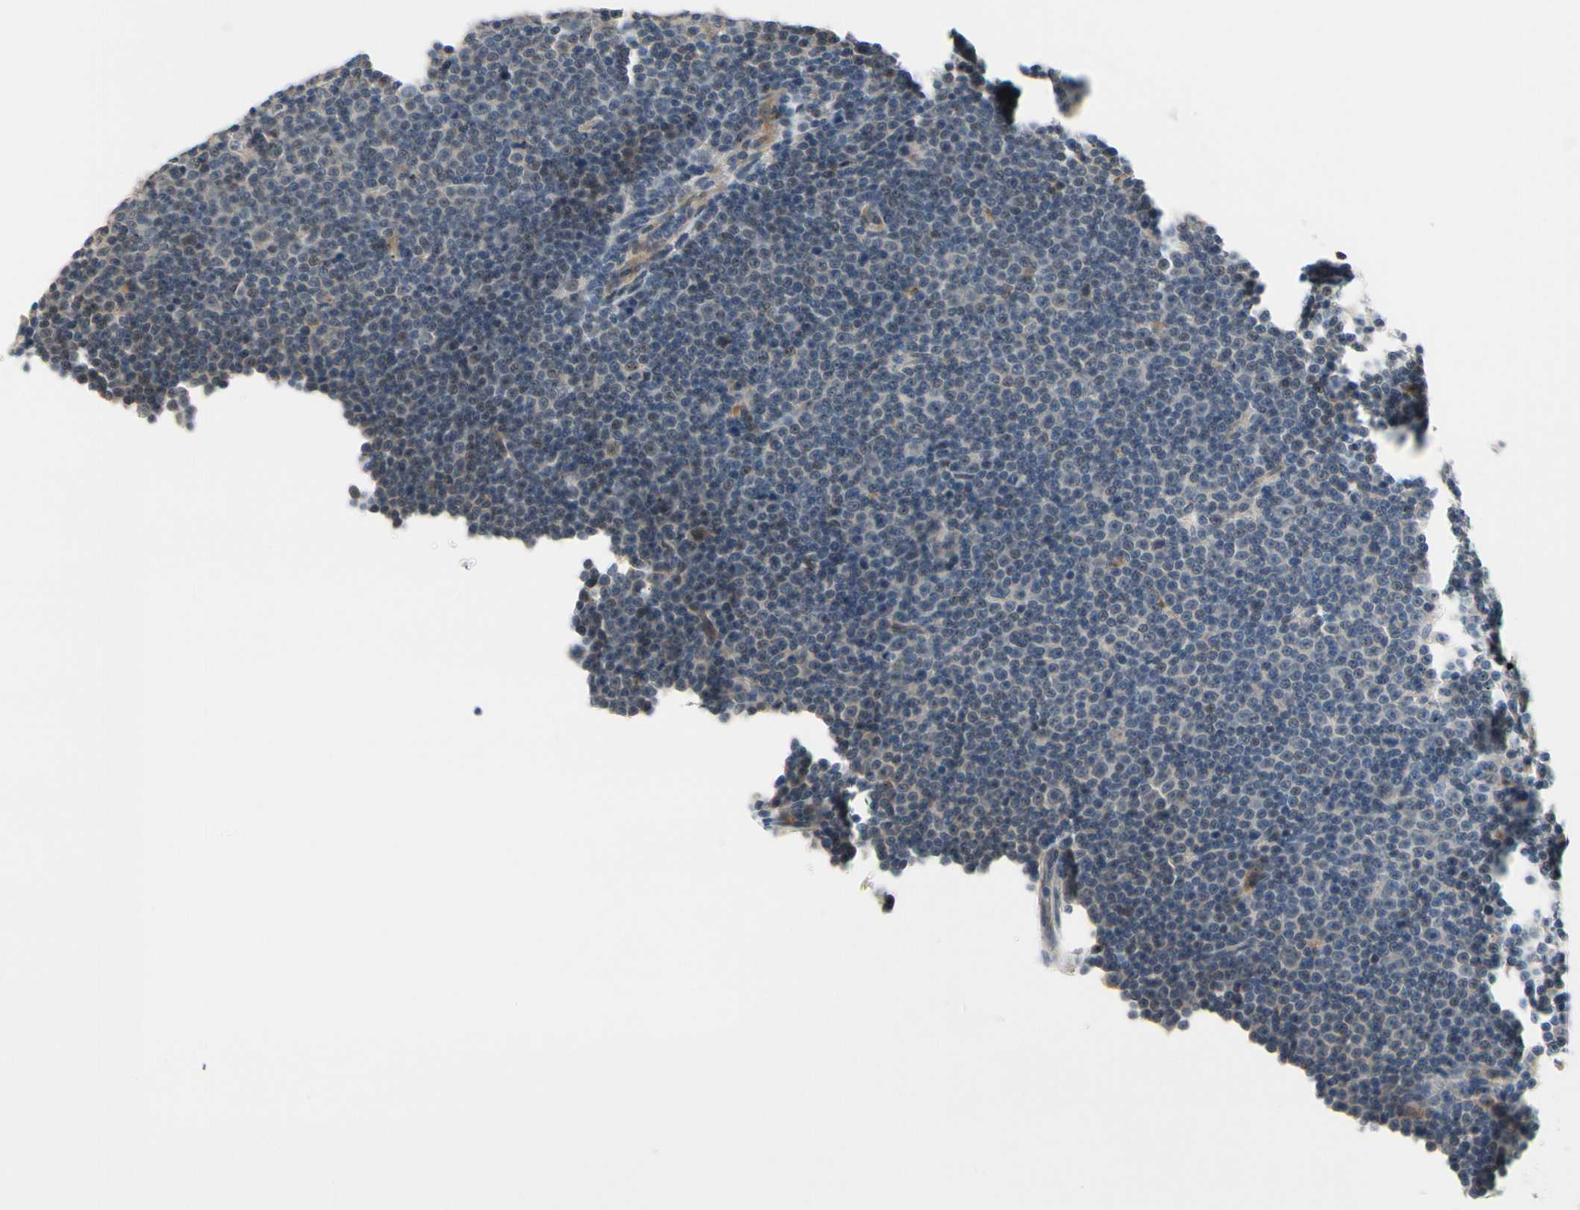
{"staining": {"intensity": "negative", "quantity": "none", "location": "none"}, "tissue": "lymphoma", "cell_type": "Tumor cells", "image_type": "cancer", "snomed": [{"axis": "morphology", "description": "Malignant lymphoma, non-Hodgkin's type, Low grade"}, {"axis": "topography", "description": "Lymph node"}], "caption": "High magnification brightfield microscopy of malignant lymphoma, non-Hodgkin's type (low-grade) stained with DAB (3,3'-diaminobenzidine) (brown) and counterstained with hematoxylin (blue): tumor cells show no significant staining. Brightfield microscopy of IHC stained with DAB (brown) and hematoxylin (blue), captured at high magnification.", "gene": "SLC27A6", "patient": {"sex": "female", "age": 67}}